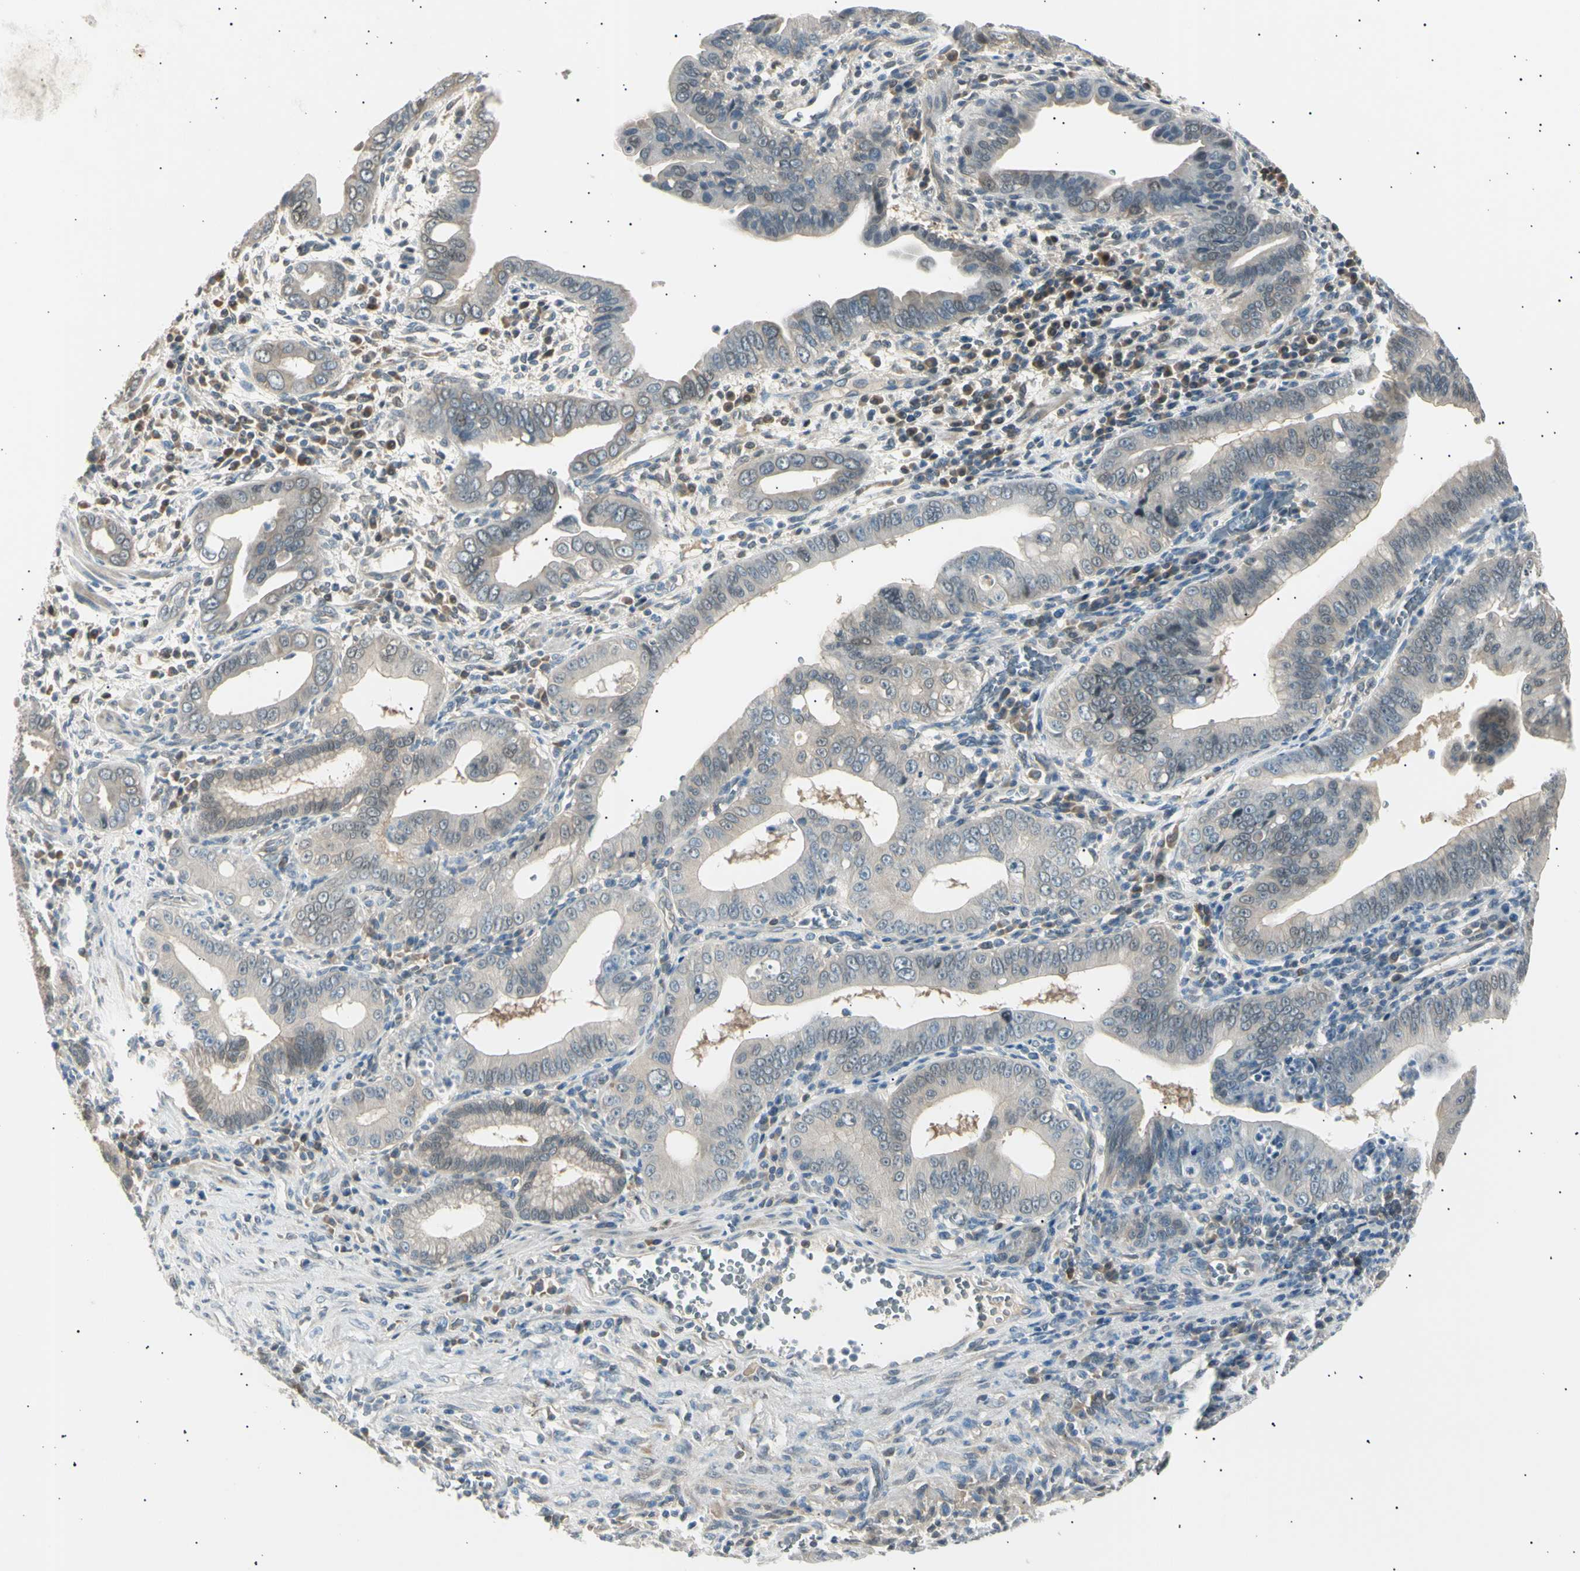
{"staining": {"intensity": "weak", "quantity": "<25%", "location": "cytoplasmic/membranous"}, "tissue": "pancreatic cancer", "cell_type": "Tumor cells", "image_type": "cancer", "snomed": [{"axis": "morphology", "description": "Normal tissue, NOS"}, {"axis": "topography", "description": "Lymph node"}], "caption": "Histopathology image shows no significant protein staining in tumor cells of pancreatic cancer.", "gene": "LHPP", "patient": {"sex": "male", "age": 50}}